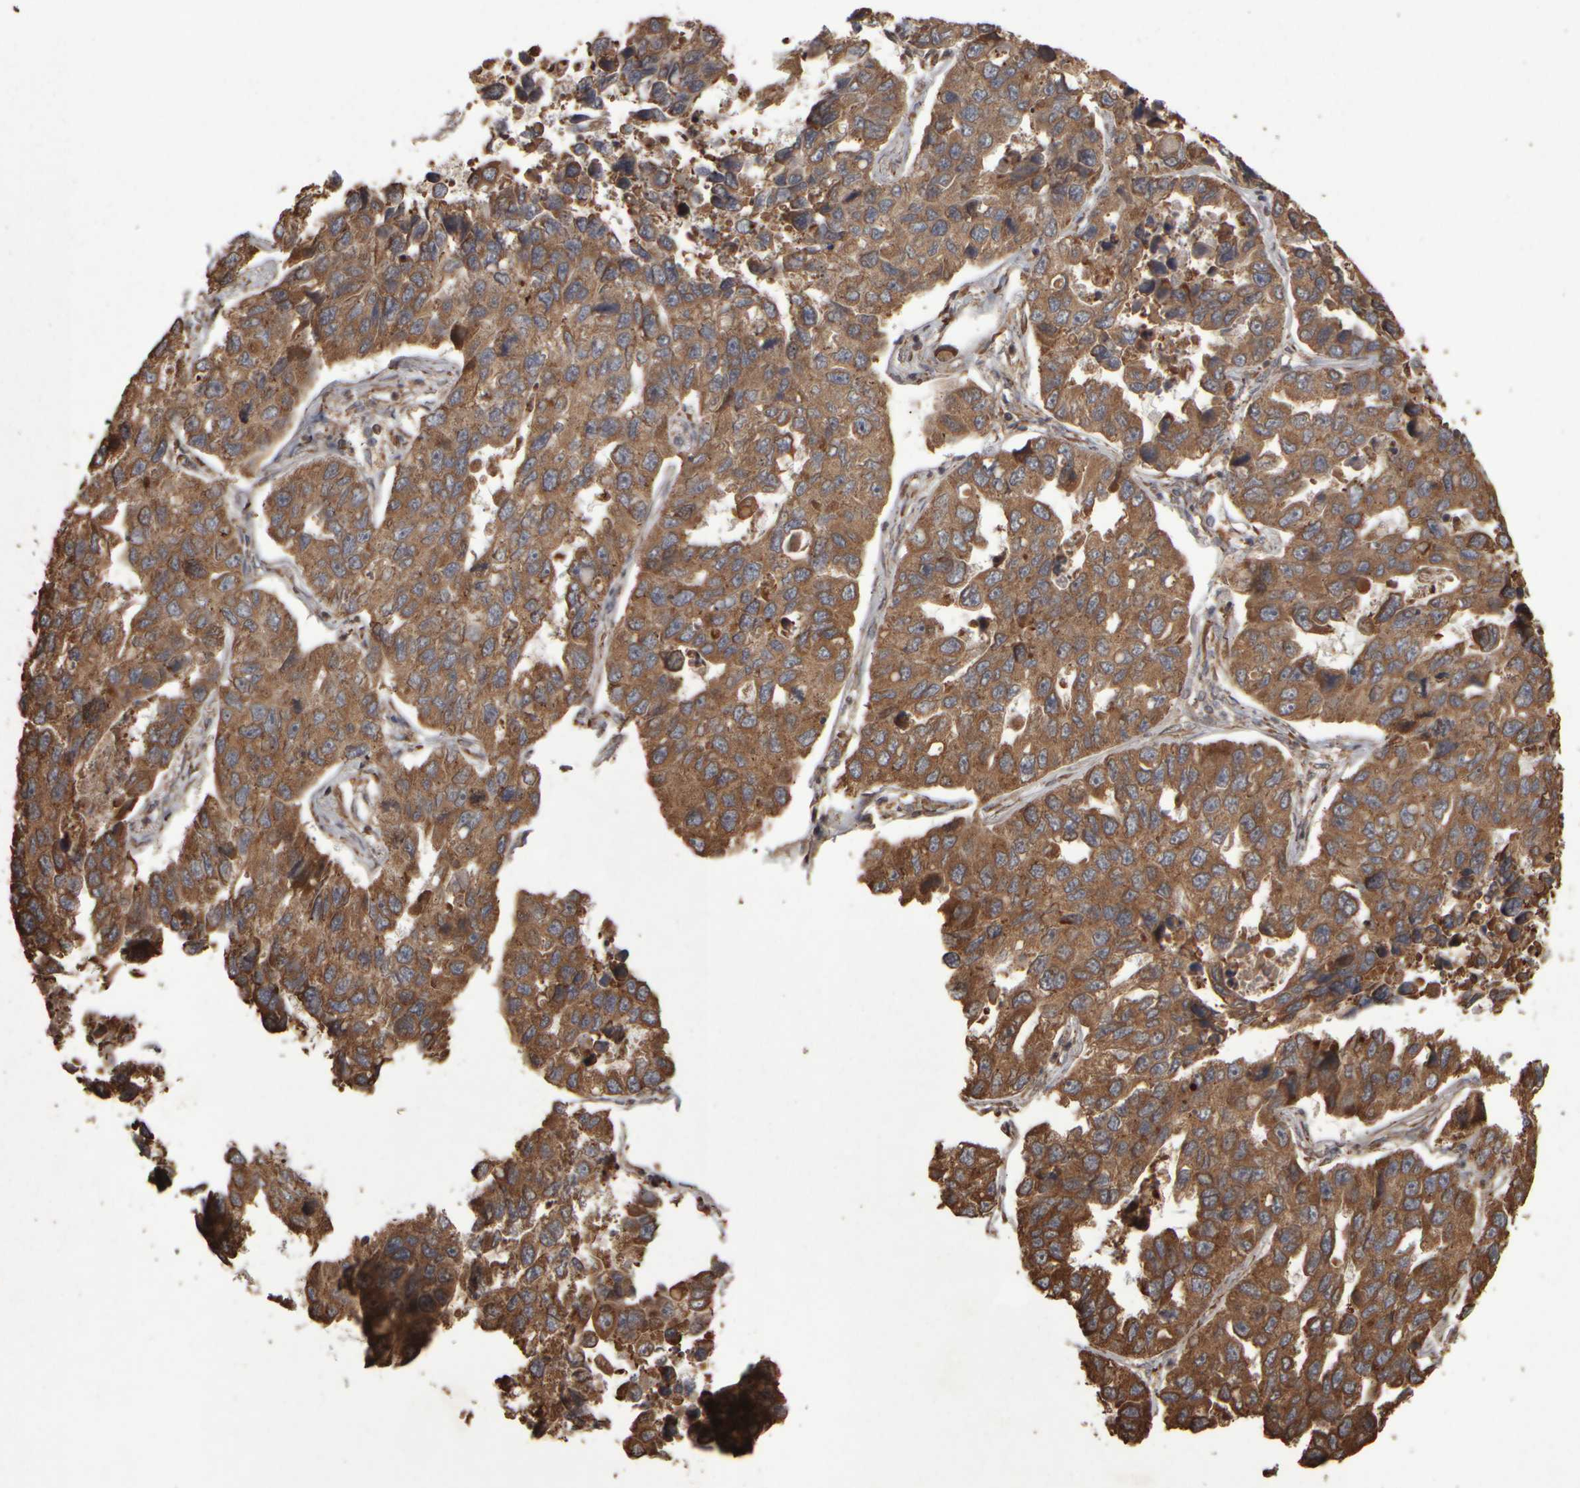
{"staining": {"intensity": "moderate", "quantity": ">75%", "location": "cytoplasmic/membranous"}, "tissue": "lung cancer", "cell_type": "Tumor cells", "image_type": "cancer", "snomed": [{"axis": "morphology", "description": "Adenocarcinoma, NOS"}, {"axis": "topography", "description": "Lung"}], "caption": "This is a micrograph of immunohistochemistry (IHC) staining of adenocarcinoma (lung), which shows moderate positivity in the cytoplasmic/membranous of tumor cells.", "gene": "AGBL3", "patient": {"sex": "male", "age": 64}}